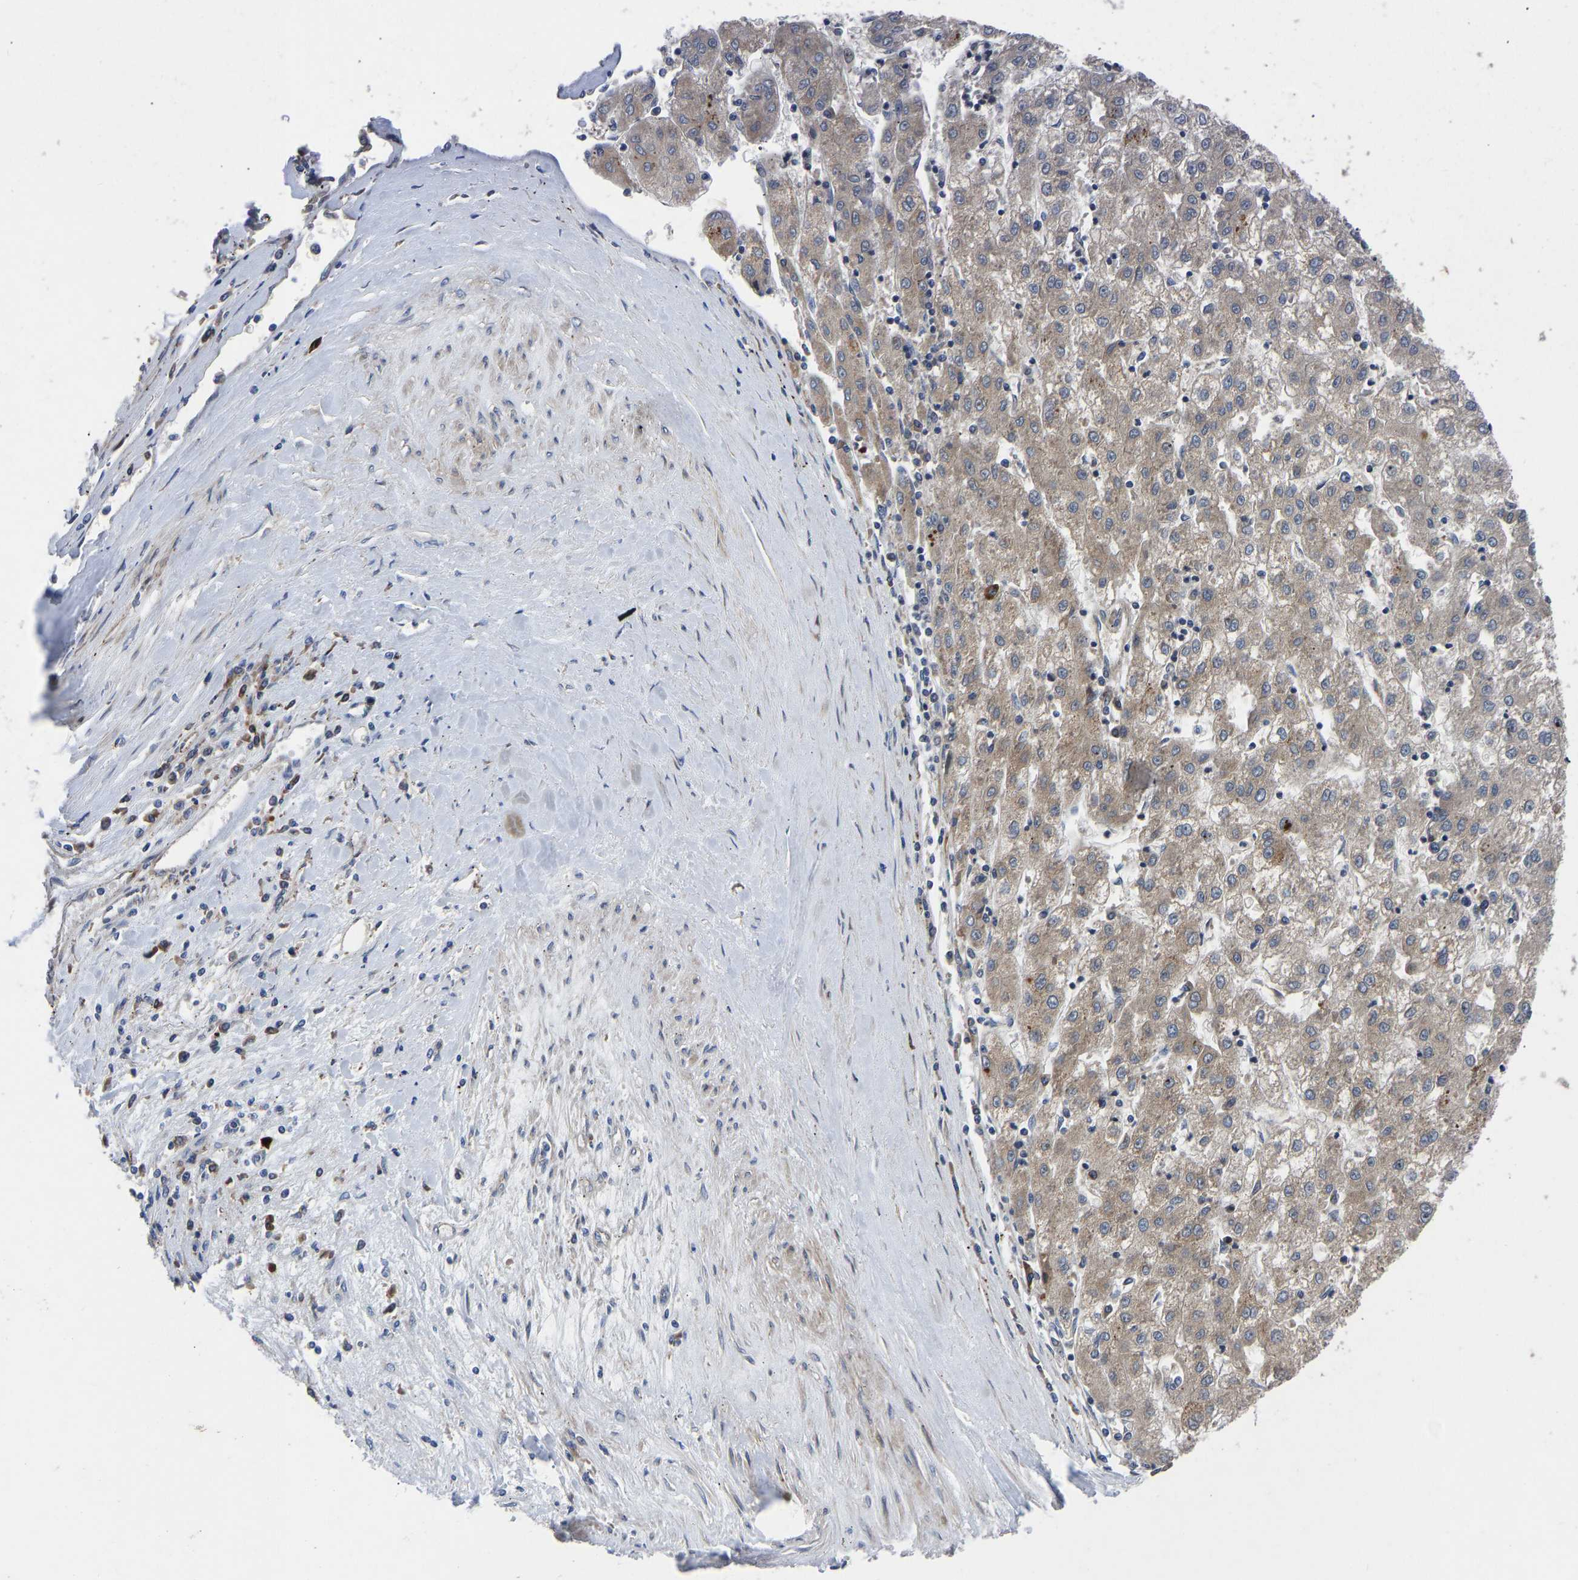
{"staining": {"intensity": "weak", "quantity": ">75%", "location": "cytoplasmic/membranous"}, "tissue": "liver cancer", "cell_type": "Tumor cells", "image_type": "cancer", "snomed": [{"axis": "morphology", "description": "Carcinoma, Hepatocellular, NOS"}, {"axis": "topography", "description": "Liver"}], "caption": "Human liver hepatocellular carcinoma stained with a protein marker demonstrates weak staining in tumor cells.", "gene": "TMEM38B", "patient": {"sex": "male", "age": 72}}